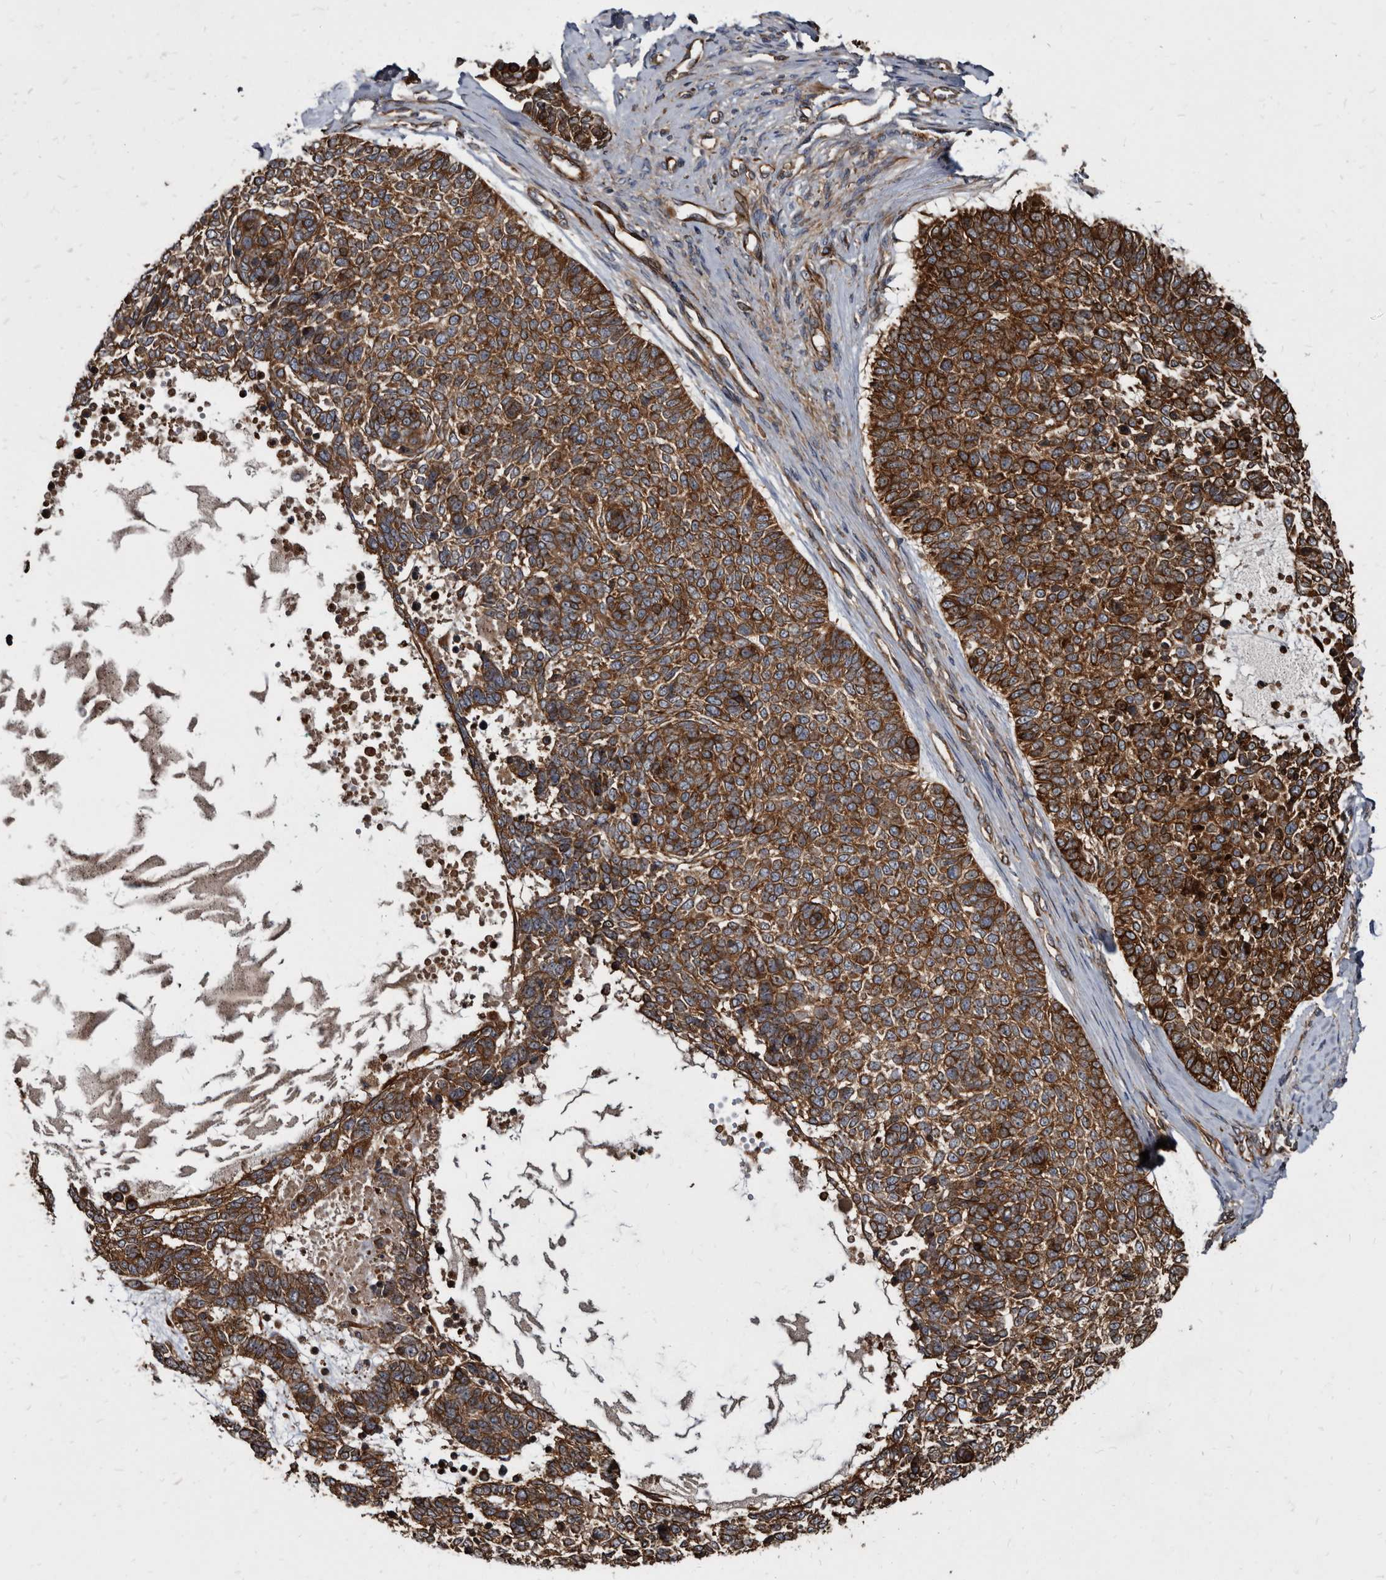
{"staining": {"intensity": "strong", "quantity": ">75%", "location": "cytoplasmic/membranous"}, "tissue": "skin cancer", "cell_type": "Tumor cells", "image_type": "cancer", "snomed": [{"axis": "morphology", "description": "Basal cell carcinoma"}, {"axis": "topography", "description": "Skin"}], "caption": "Skin basal cell carcinoma stained with DAB immunohistochemistry (IHC) shows high levels of strong cytoplasmic/membranous expression in approximately >75% of tumor cells. Using DAB (3,3'-diaminobenzidine) (brown) and hematoxylin (blue) stains, captured at high magnification using brightfield microscopy.", "gene": "KCTD20", "patient": {"sex": "female", "age": 81}}